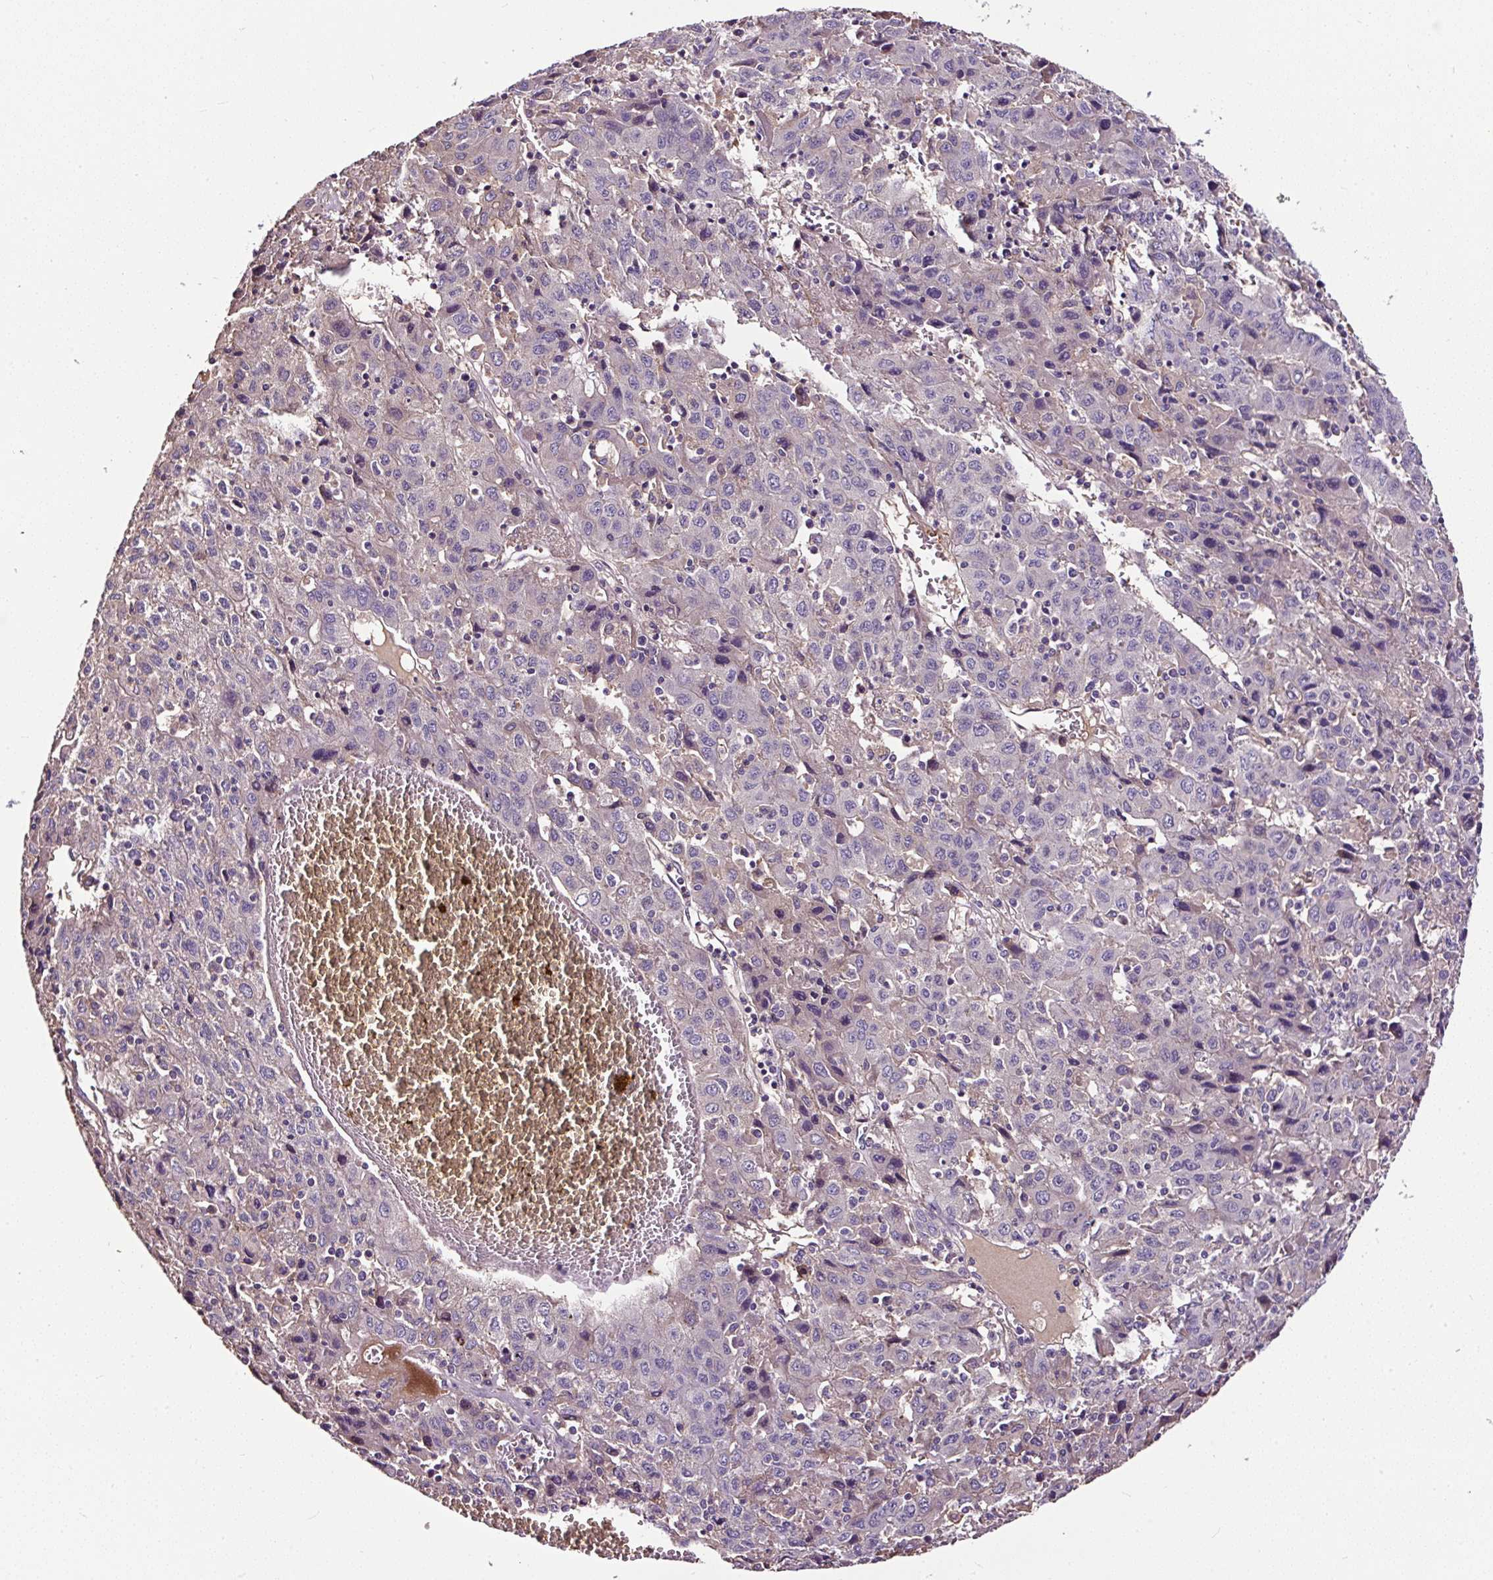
{"staining": {"intensity": "negative", "quantity": "none", "location": "none"}, "tissue": "liver cancer", "cell_type": "Tumor cells", "image_type": "cancer", "snomed": [{"axis": "morphology", "description": "Carcinoma, Hepatocellular, NOS"}, {"axis": "topography", "description": "Liver"}], "caption": "A histopathology image of liver hepatocellular carcinoma stained for a protein displays no brown staining in tumor cells. (DAB (3,3'-diaminobenzidine) immunohistochemistry (IHC) visualized using brightfield microscopy, high magnification).", "gene": "LRRC24", "patient": {"sex": "female", "age": 53}}